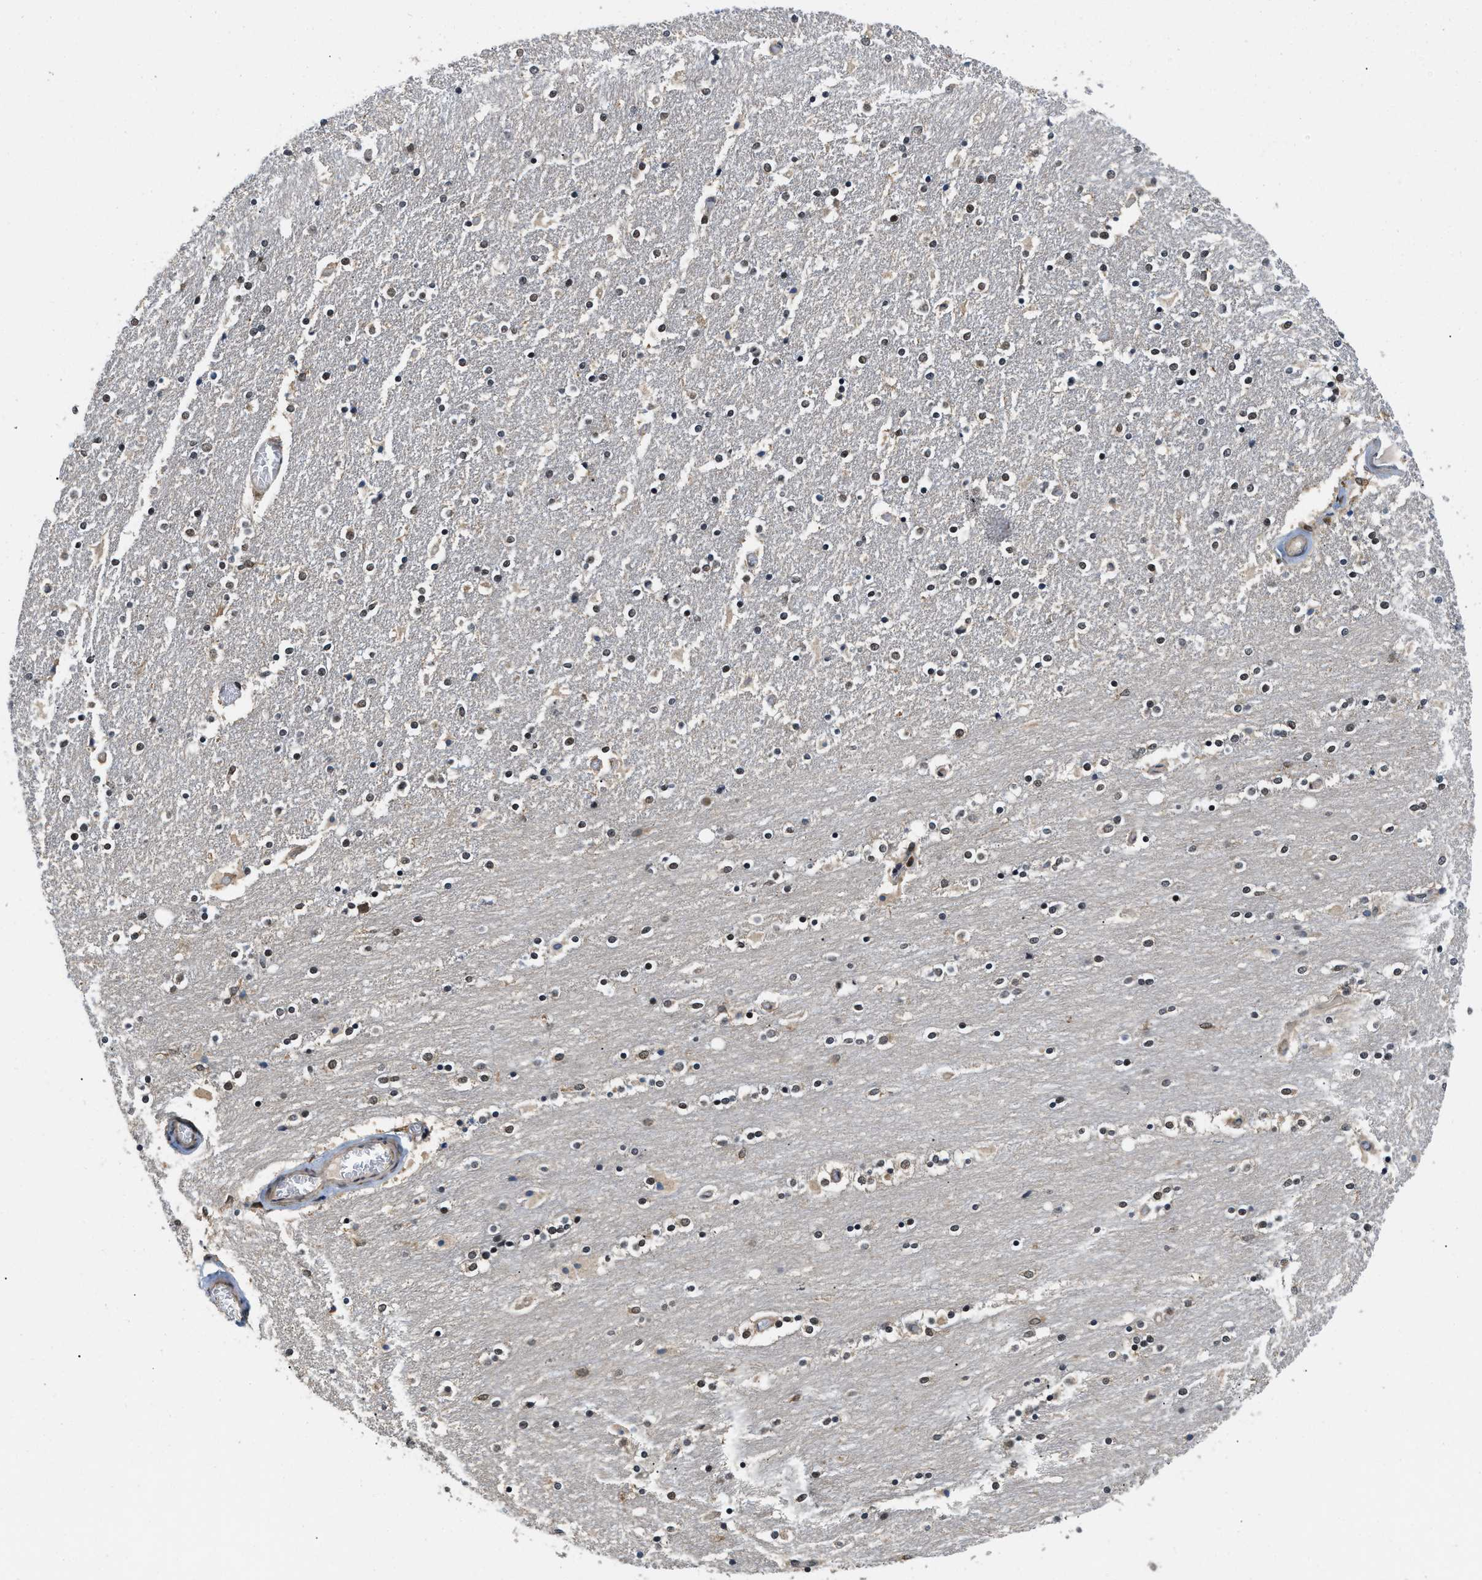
{"staining": {"intensity": "weak", "quantity": "25%-75%", "location": "nuclear"}, "tissue": "caudate", "cell_type": "Glial cells", "image_type": "normal", "snomed": [{"axis": "morphology", "description": "Normal tissue, NOS"}, {"axis": "topography", "description": "Lateral ventricle wall"}], "caption": "About 25%-75% of glial cells in normal human caudate exhibit weak nuclear protein staining as visualized by brown immunohistochemical staining.", "gene": "ATF7IP", "patient": {"sex": "female", "age": 54}}